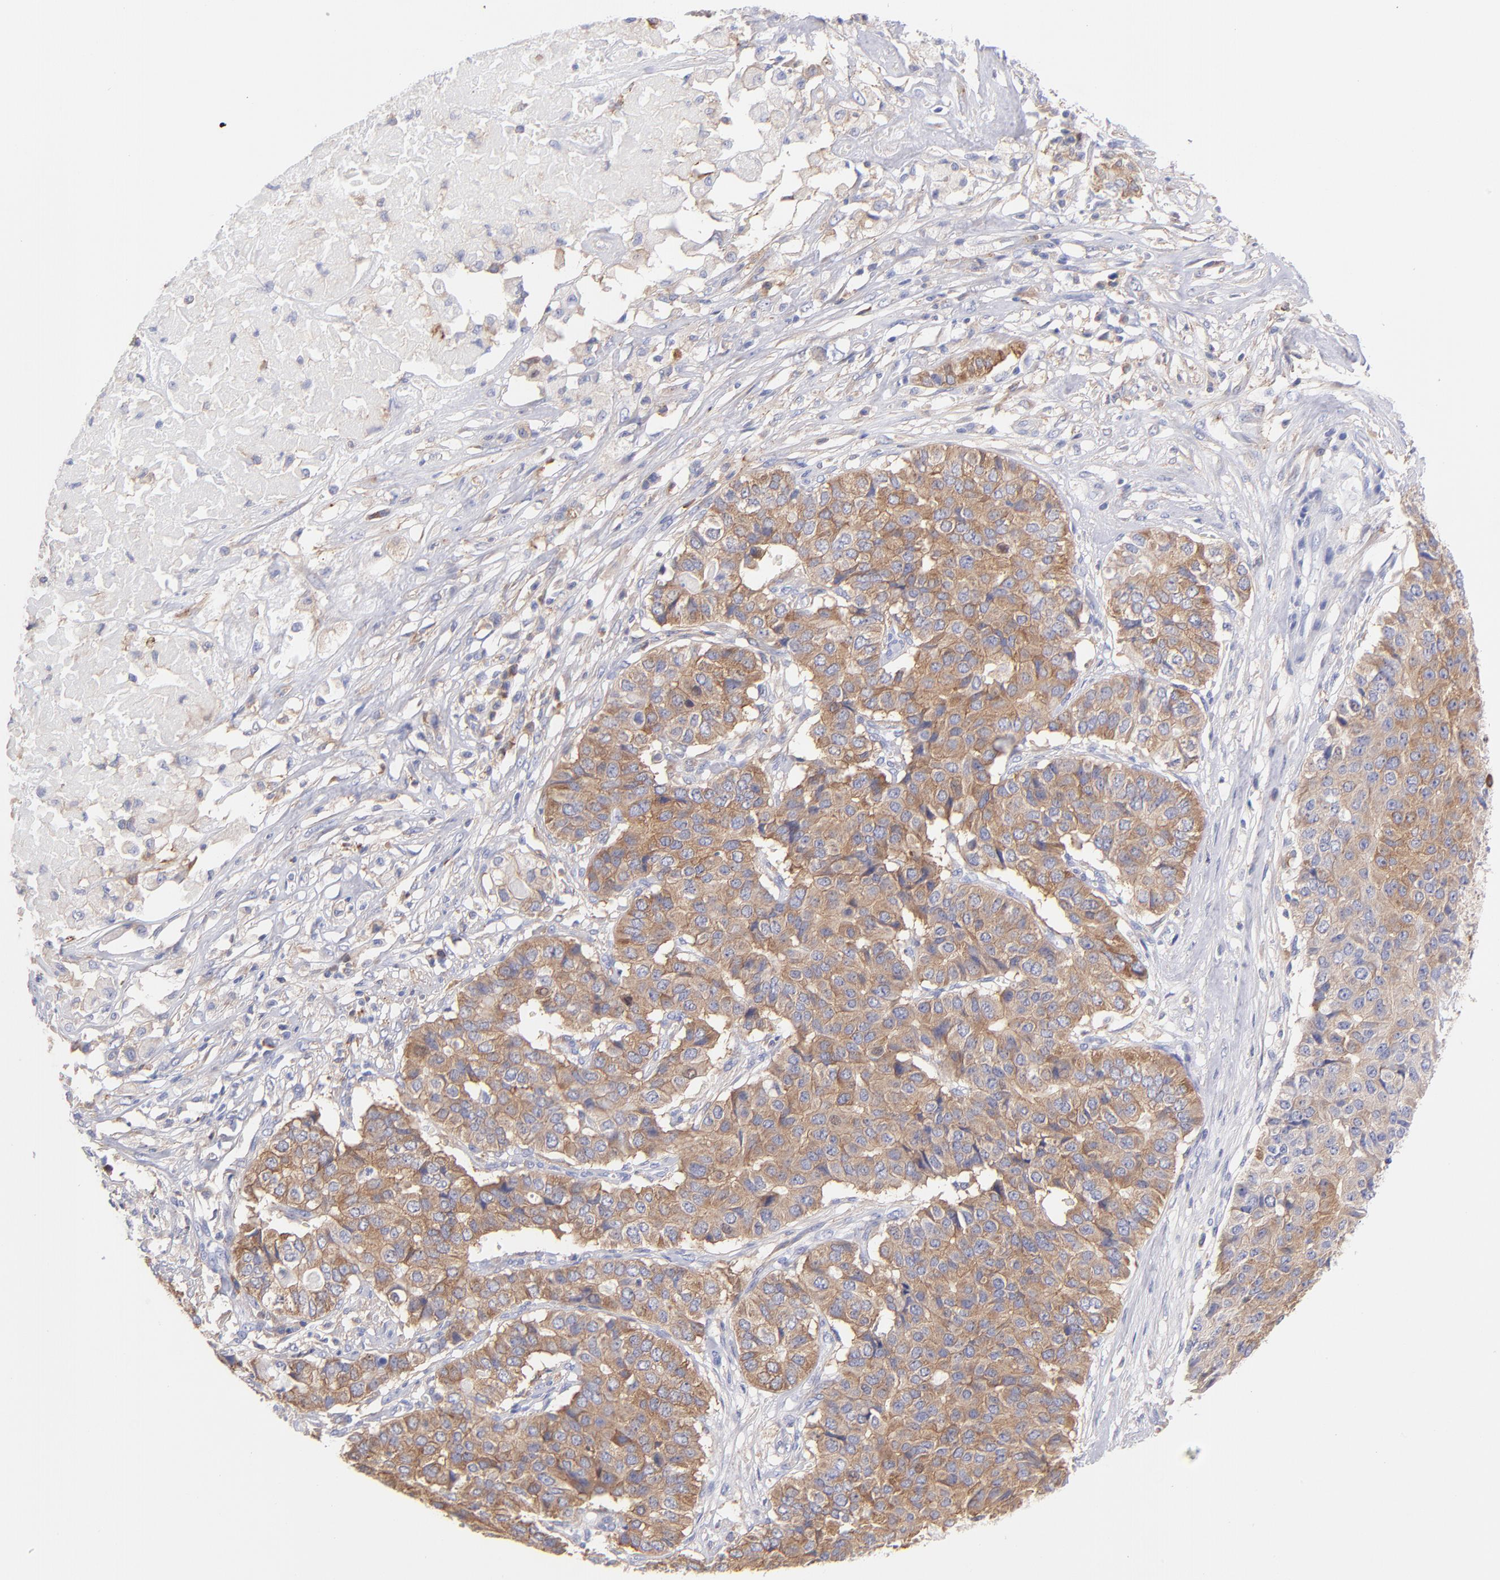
{"staining": {"intensity": "moderate", "quantity": ">75%", "location": "cytoplasmic/membranous"}, "tissue": "pancreatic cancer", "cell_type": "Tumor cells", "image_type": "cancer", "snomed": [{"axis": "morphology", "description": "Adenocarcinoma, NOS"}, {"axis": "topography", "description": "Pancreas"}], "caption": "Immunohistochemical staining of human pancreatic cancer shows medium levels of moderate cytoplasmic/membranous positivity in about >75% of tumor cells.", "gene": "PRKCA", "patient": {"sex": "male", "age": 50}}